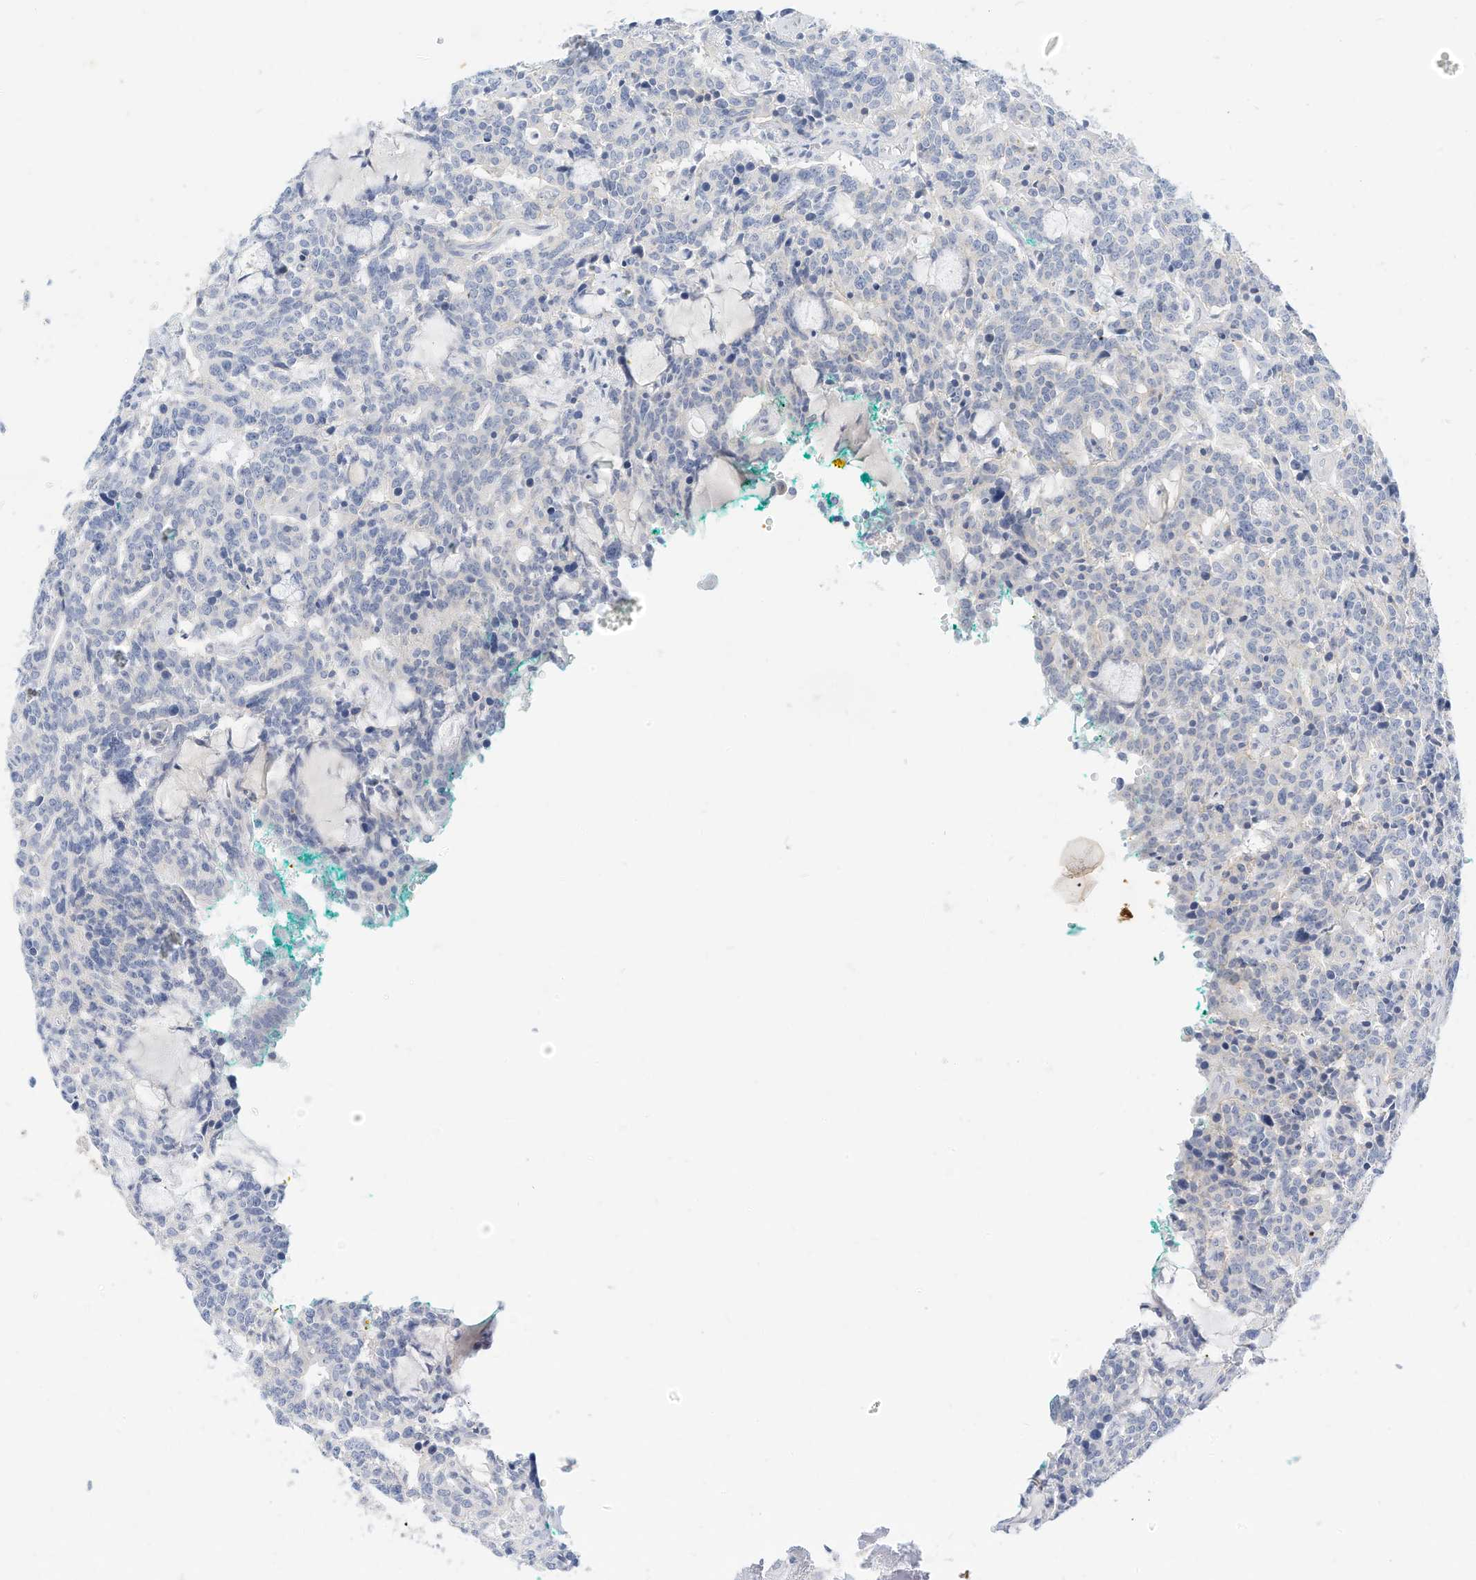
{"staining": {"intensity": "negative", "quantity": "none", "location": "none"}, "tissue": "carcinoid", "cell_type": "Tumor cells", "image_type": "cancer", "snomed": [{"axis": "morphology", "description": "Carcinoid, malignant, NOS"}, {"axis": "topography", "description": "Lung"}], "caption": "This is an immunohistochemistry histopathology image of malignant carcinoid. There is no staining in tumor cells.", "gene": "SPOCD1", "patient": {"sex": "female", "age": 46}}